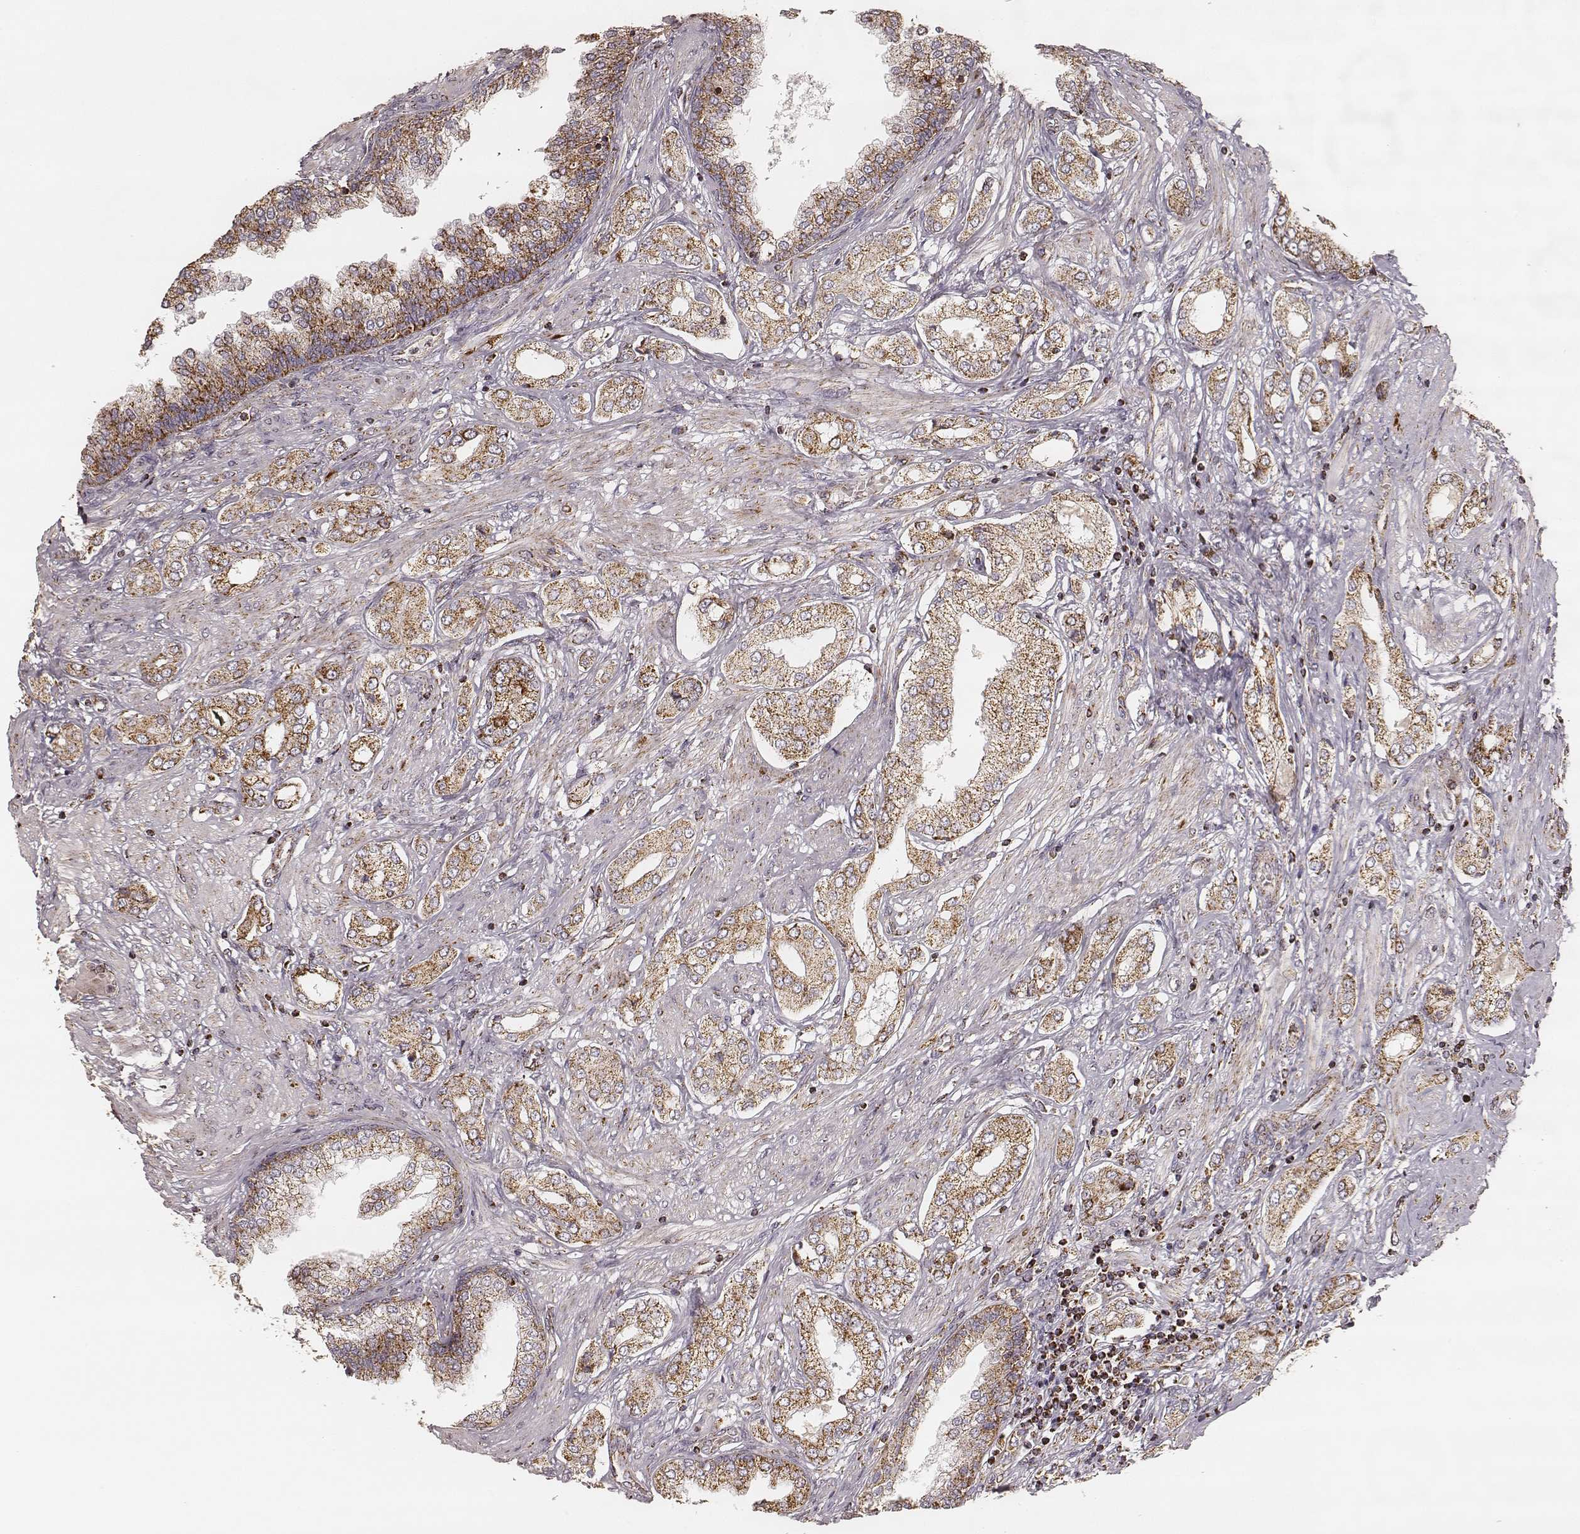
{"staining": {"intensity": "strong", "quantity": ">75%", "location": "cytoplasmic/membranous"}, "tissue": "prostate cancer", "cell_type": "Tumor cells", "image_type": "cancer", "snomed": [{"axis": "morphology", "description": "Adenocarcinoma, NOS"}, {"axis": "topography", "description": "Prostate"}], "caption": "A brown stain shows strong cytoplasmic/membranous staining of a protein in prostate cancer tumor cells. The protein is shown in brown color, while the nuclei are stained blue.", "gene": "CS", "patient": {"sex": "male", "age": 63}}